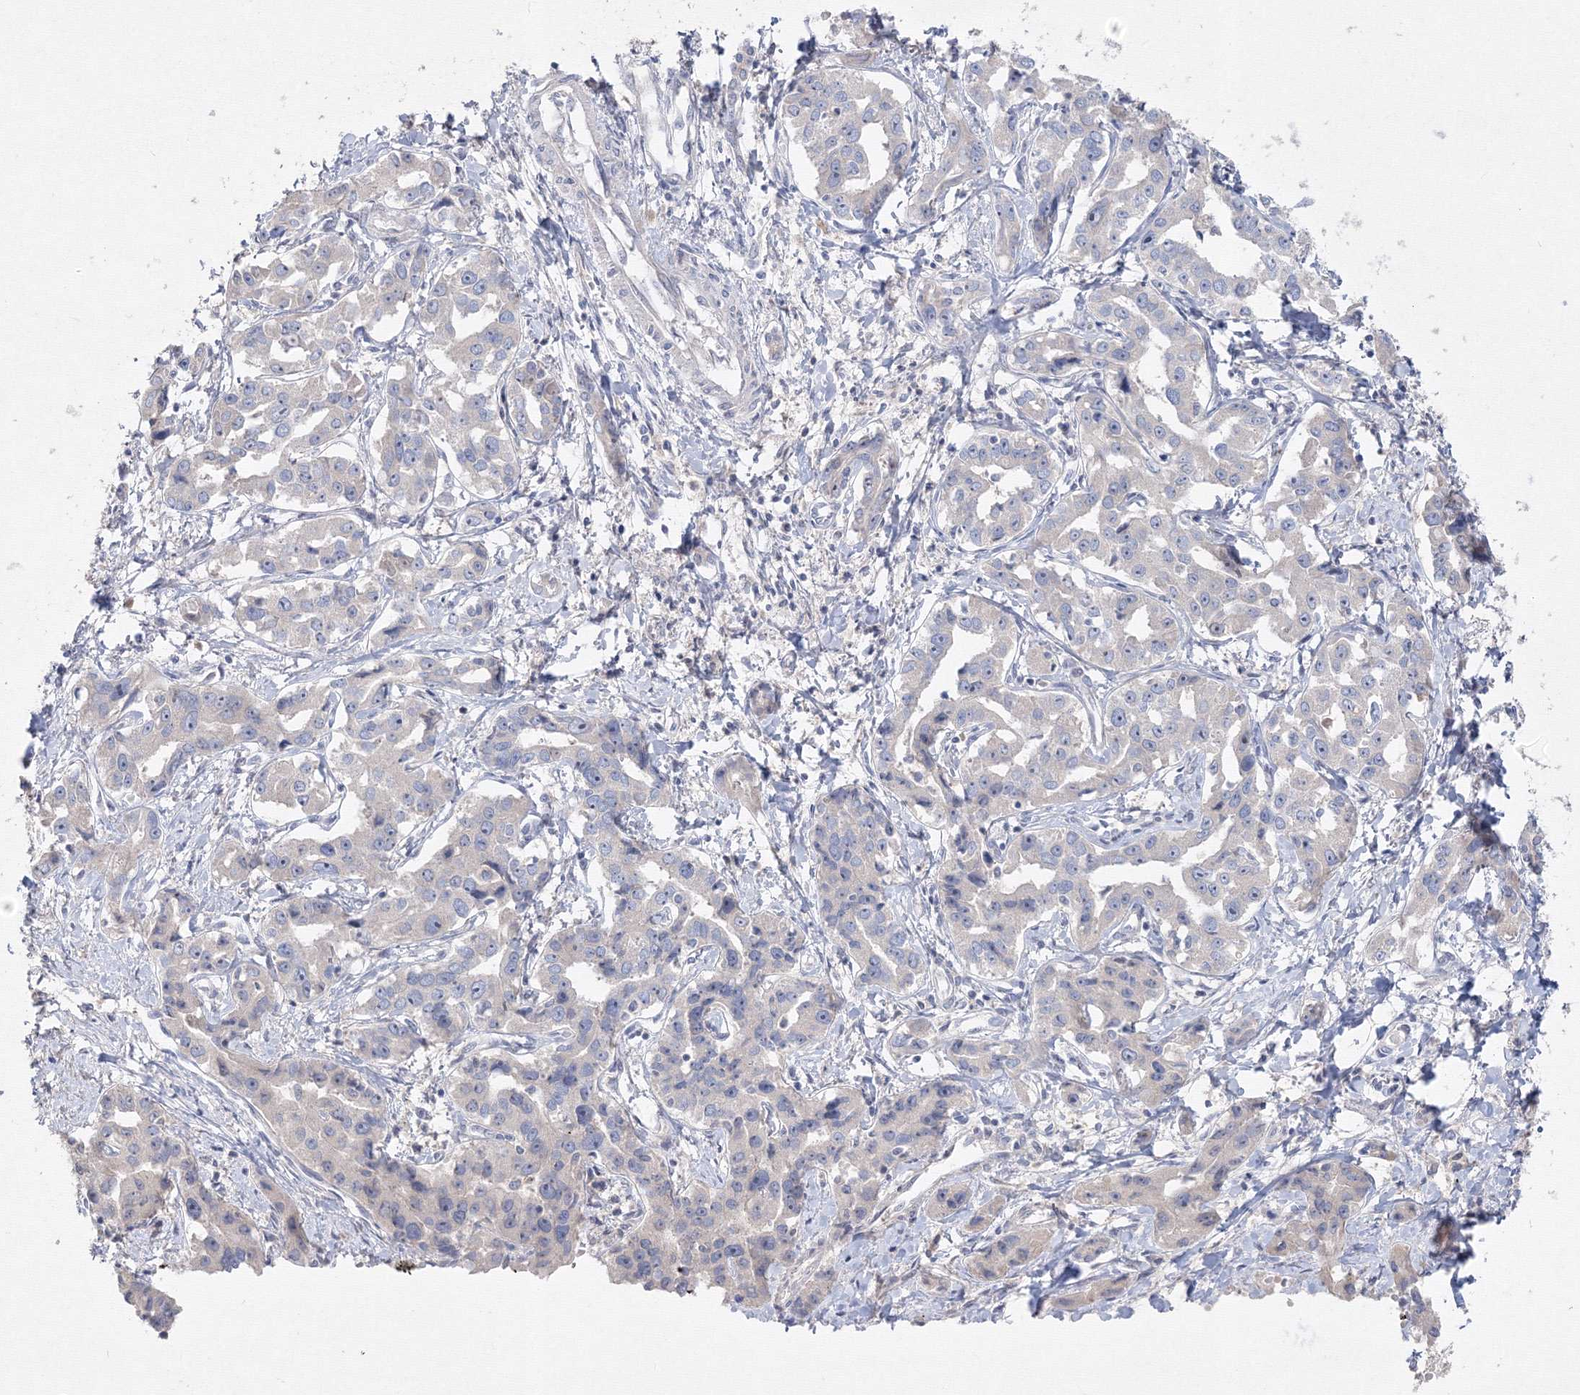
{"staining": {"intensity": "negative", "quantity": "none", "location": "none"}, "tissue": "liver cancer", "cell_type": "Tumor cells", "image_type": "cancer", "snomed": [{"axis": "morphology", "description": "Cholangiocarcinoma"}, {"axis": "topography", "description": "Liver"}], "caption": "Cholangiocarcinoma (liver) was stained to show a protein in brown. There is no significant staining in tumor cells.", "gene": "FBXL8", "patient": {"sex": "male", "age": 59}}